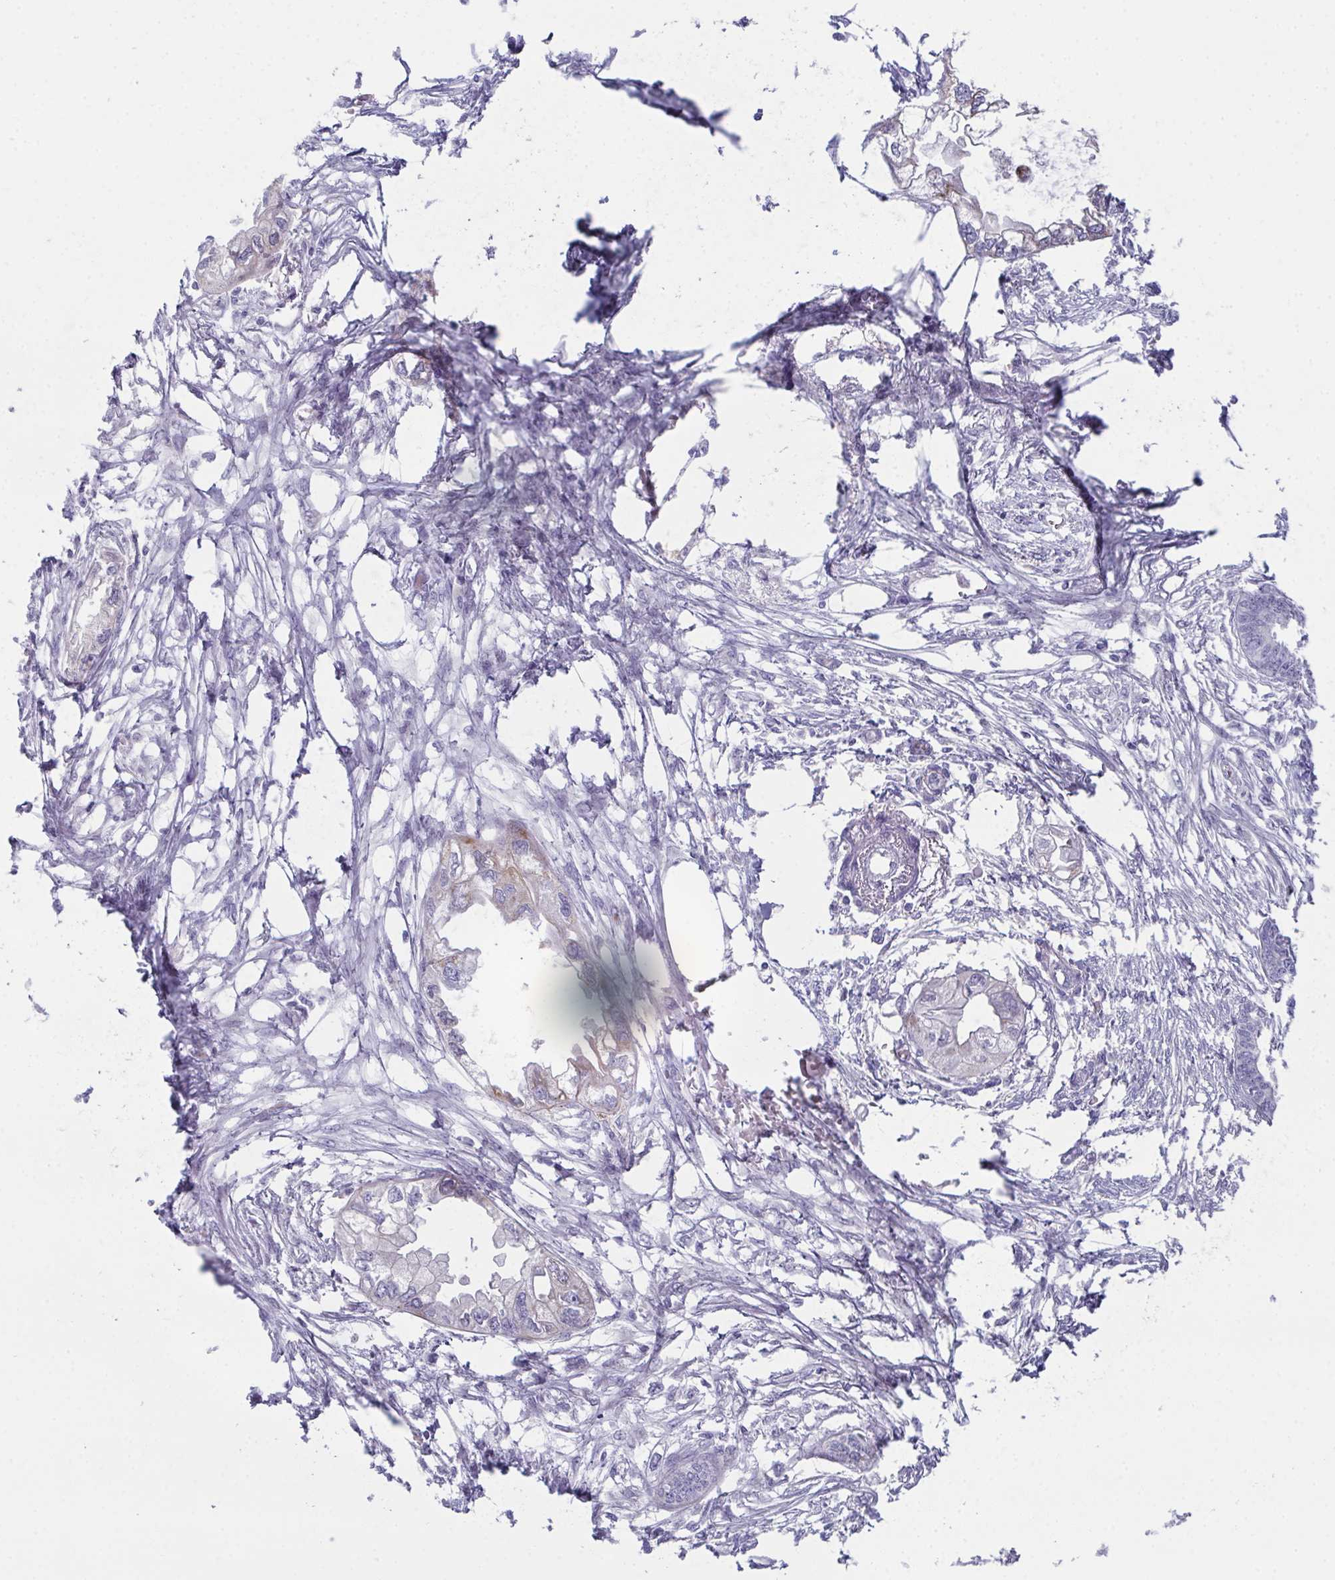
{"staining": {"intensity": "weak", "quantity": "<25%", "location": "cytoplasmic/membranous"}, "tissue": "endometrial cancer", "cell_type": "Tumor cells", "image_type": "cancer", "snomed": [{"axis": "morphology", "description": "Adenocarcinoma, NOS"}, {"axis": "morphology", "description": "Adenocarcinoma, metastatic, NOS"}, {"axis": "topography", "description": "Adipose tissue"}, {"axis": "topography", "description": "Endometrium"}], "caption": "DAB immunohistochemical staining of human adenocarcinoma (endometrial) displays no significant positivity in tumor cells.", "gene": "TEX19", "patient": {"sex": "female", "age": 67}}